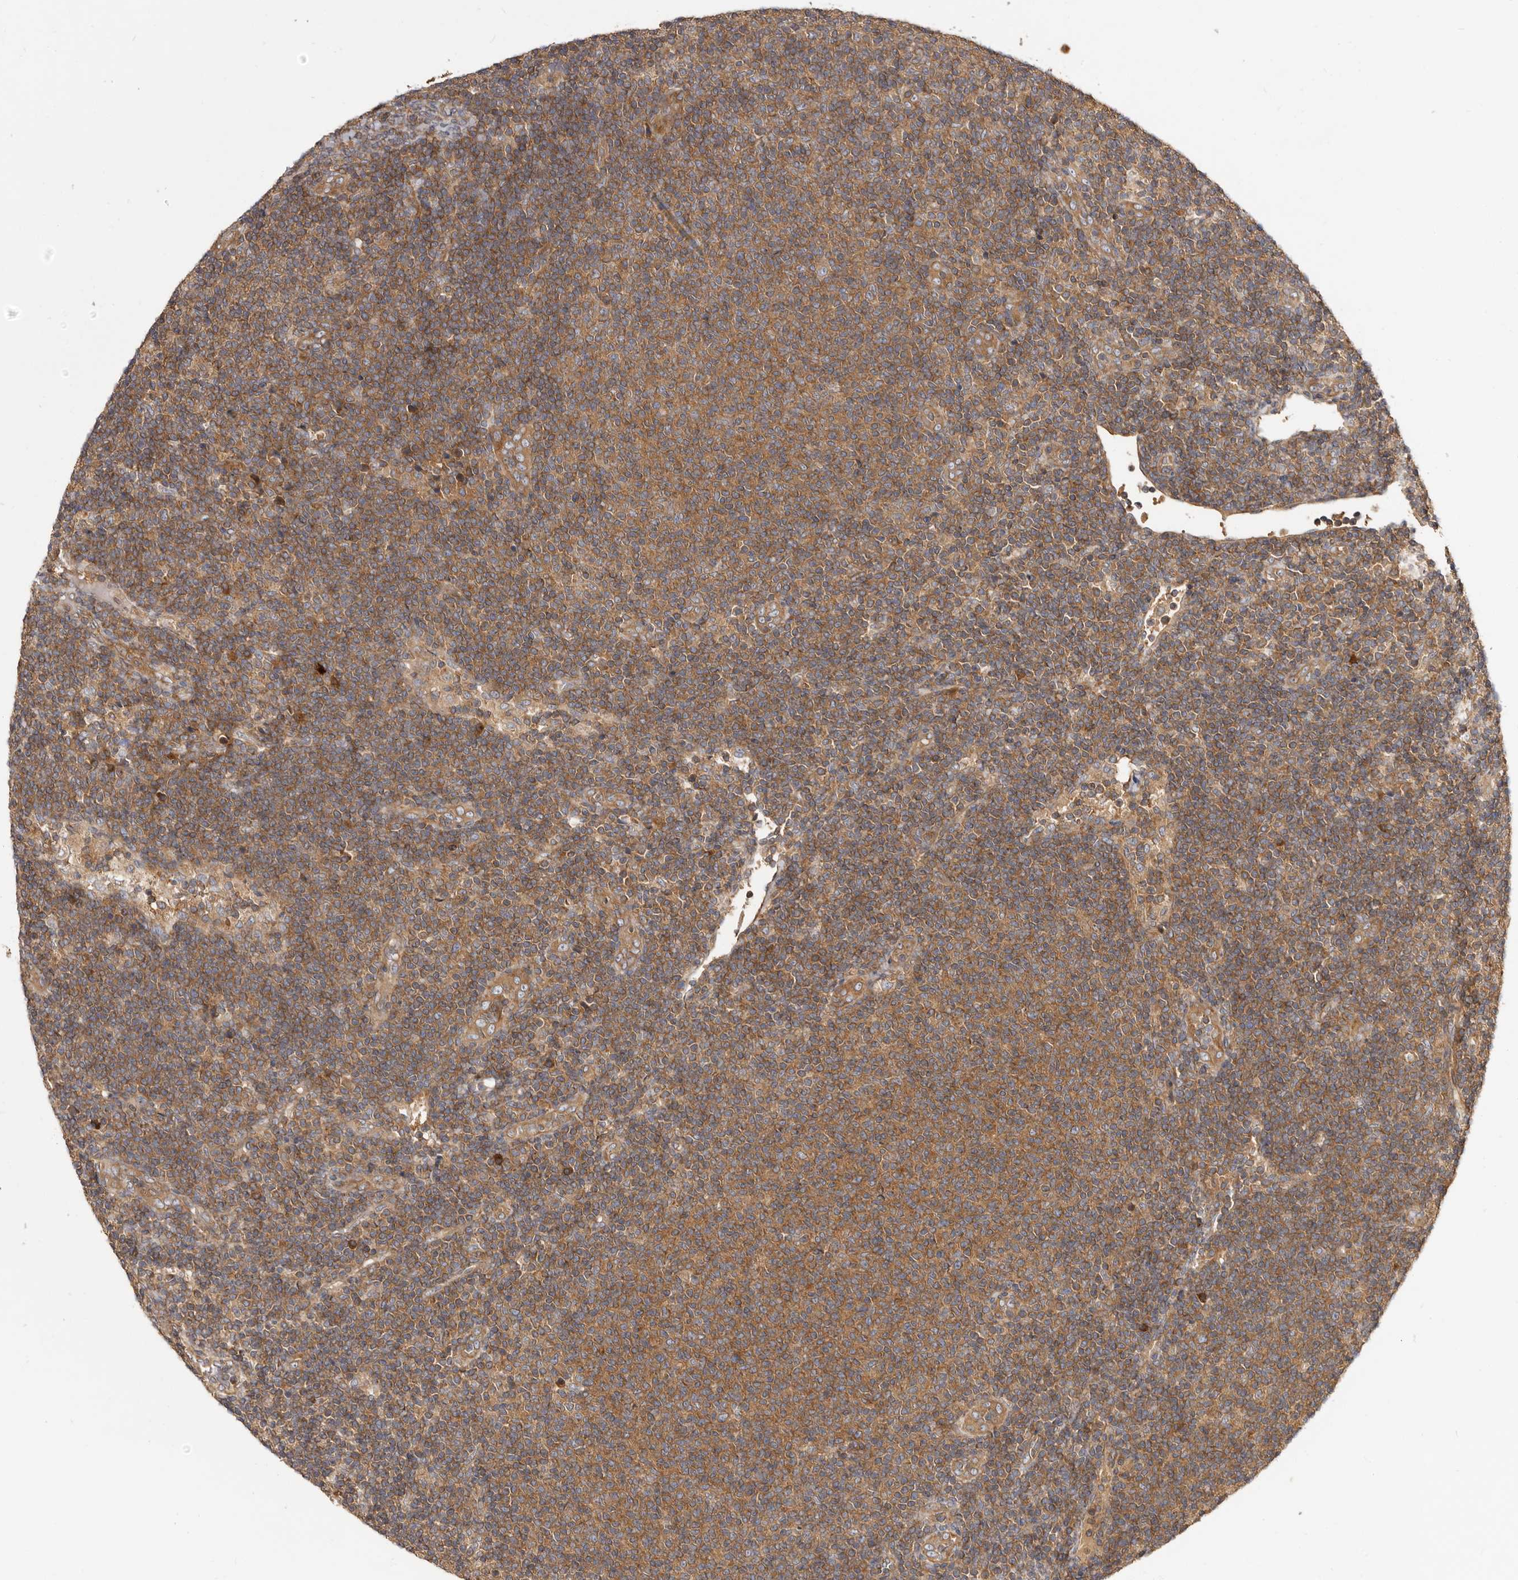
{"staining": {"intensity": "moderate", "quantity": ">75%", "location": "cytoplasmic/membranous"}, "tissue": "lymphoma", "cell_type": "Tumor cells", "image_type": "cancer", "snomed": [{"axis": "morphology", "description": "Malignant lymphoma, non-Hodgkin's type, Low grade"}, {"axis": "topography", "description": "Lymph node"}], "caption": "Immunohistochemistry (IHC) micrograph of neoplastic tissue: low-grade malignant lymphoma, non-Hodgkin's type stained using immunohistochemistry (IHC) reveals medium levels of moderate protein expression localized specifically in the cytoplasmic/membranous of tumor cells, appearing as a cytoplasmic/membranous brown color.", "gene": "ADAMTS20", "patient": {"sex": "male", "age": 66}}